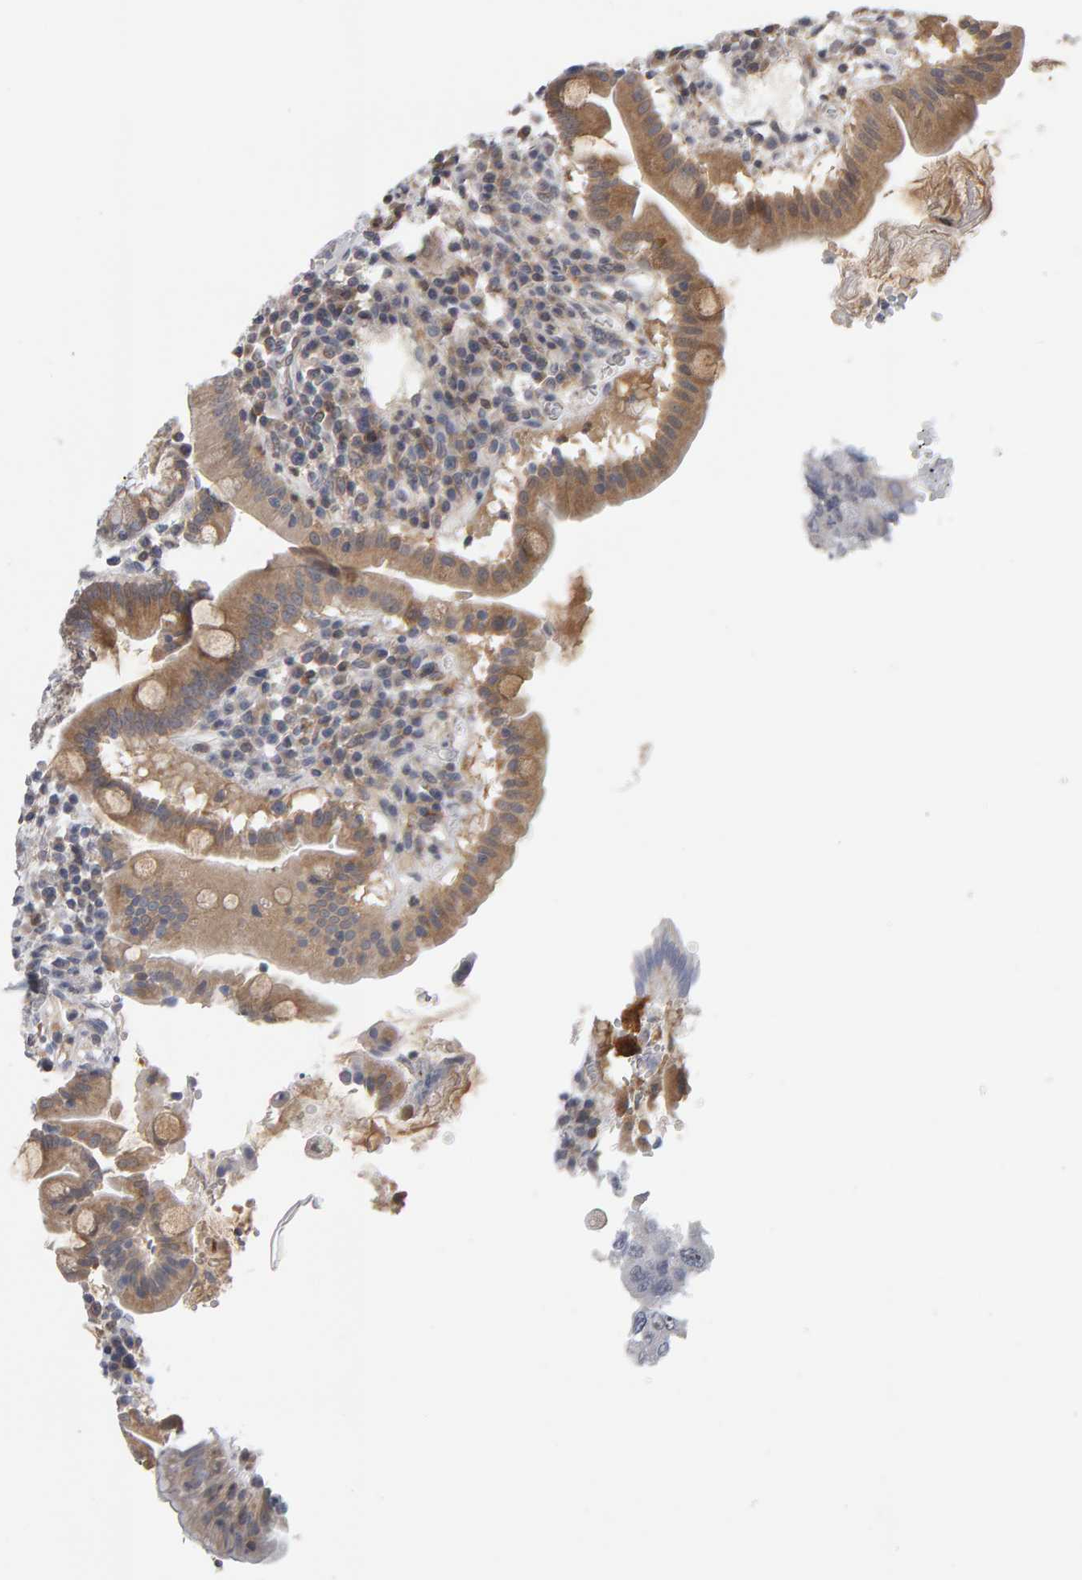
{"staining": {"intensity": "moderate", "quantity": ">75%", "location": "cytoplasmic/membranous"}, "tissue": "duodenum", "cell_type": "Glandular cells", "image_type": "normal", "snomed": [{"axis": "morphology", "description": "Normal tissue, NOS"}, {"axis": "topography", "description": "Duodenum"}], "caption": "A high-resolution image shows immunohistochemistry (IHC) staining of benign duodenum, which displays moderate cytoplasmic/membranous staining in about >75% of glandular cells.", "gene": "MSRA", "patient": {"sex": "male", "age": 50}}